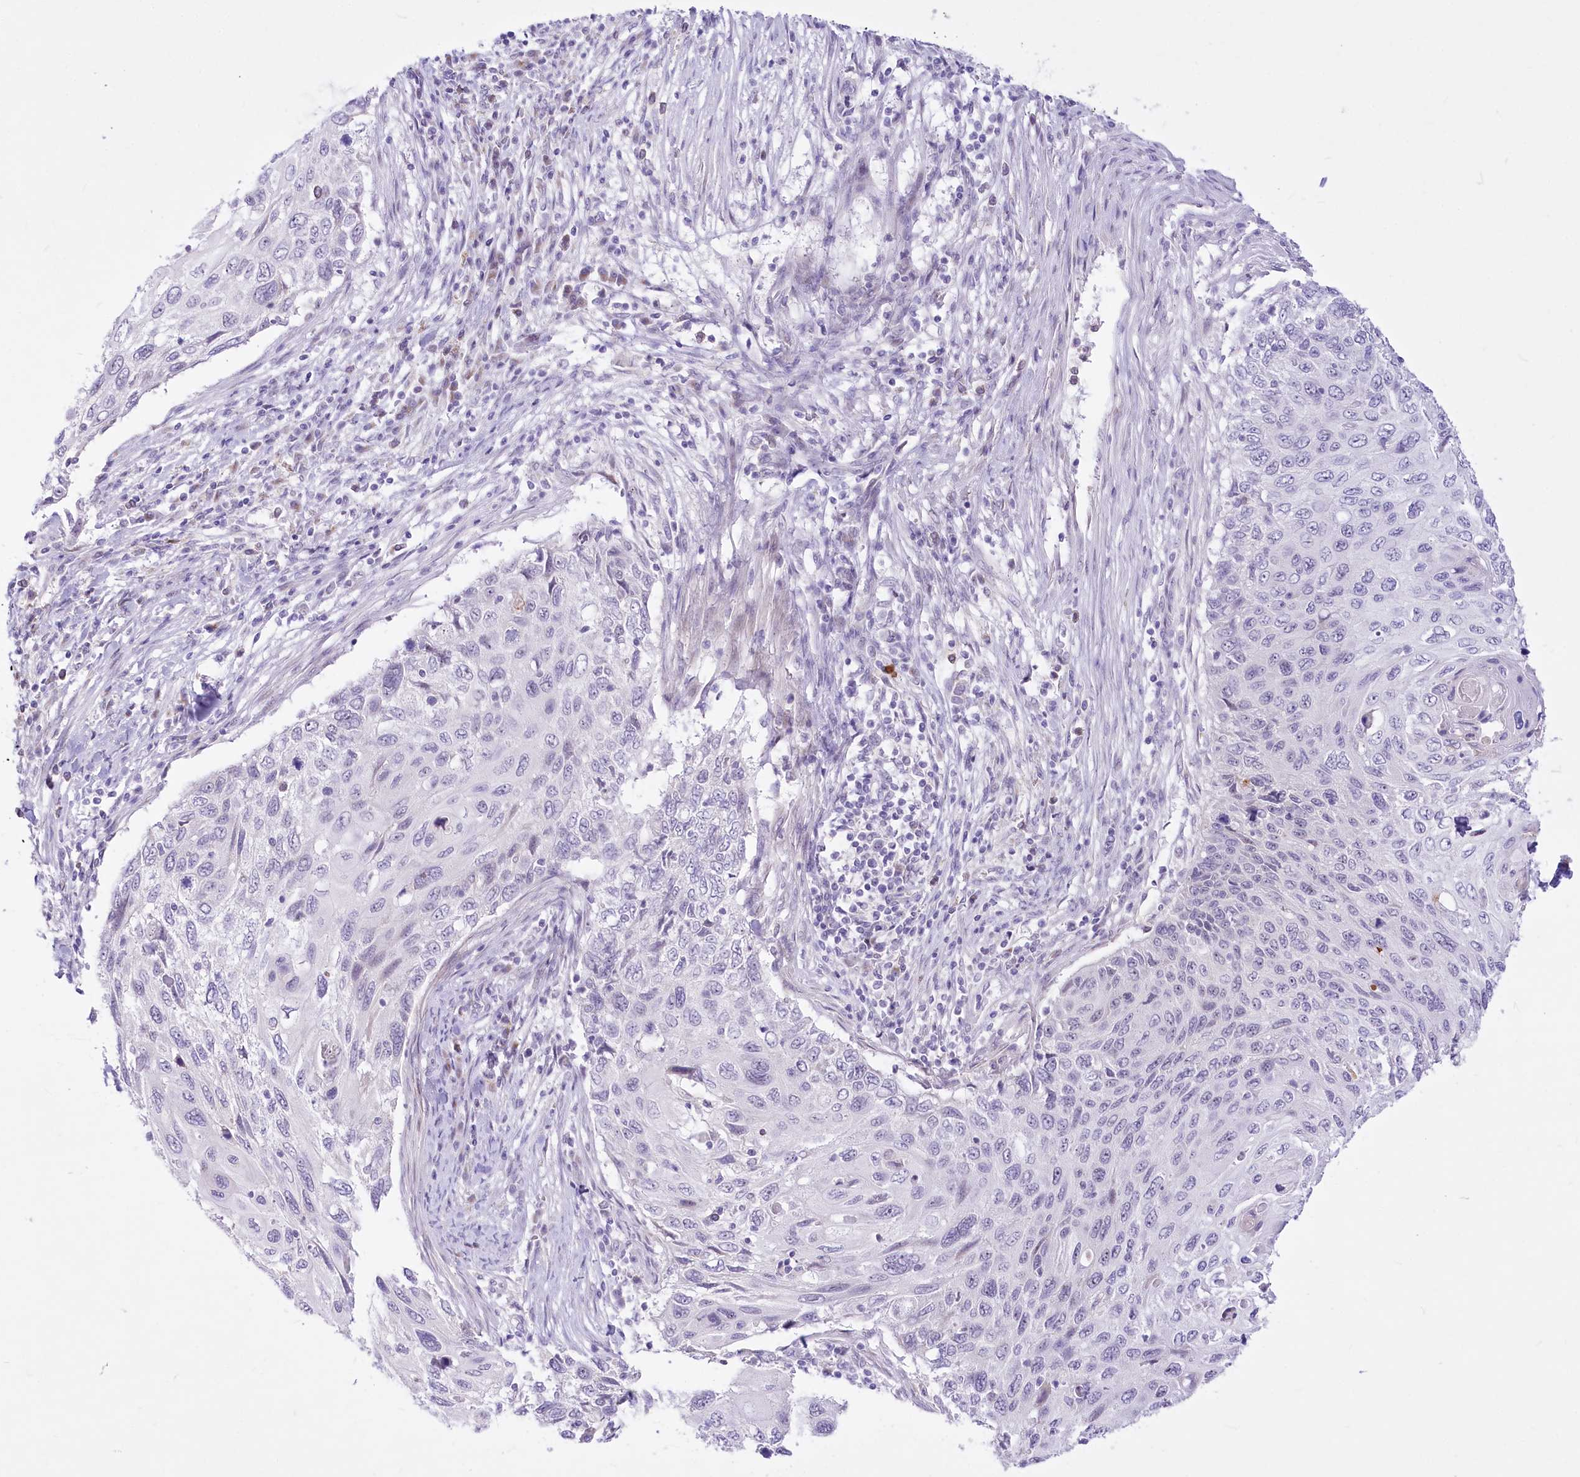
{"staining": {"intensity": "negative", "quantity": "none", "location": "none"}, "tissue": "cervical cancer", "cell_type": "Tumor cells", "image_type": "cancer", "snomed": [{"axis": "morphology", "description": "Squamous cell carcinoma, NOS"}, {"axis": "topography", "description": "Cervix"}], "caption": "High power microscopy histopathology image of an immunohistochemistry (IHC) histopathology image of cervical cancer (squamous cell carcinoma), revealing no significant expression in tumor cells. Nuclei are stained in blue.", "gene": "BEND7", "patient": {"sex": "female", "age": 70}}